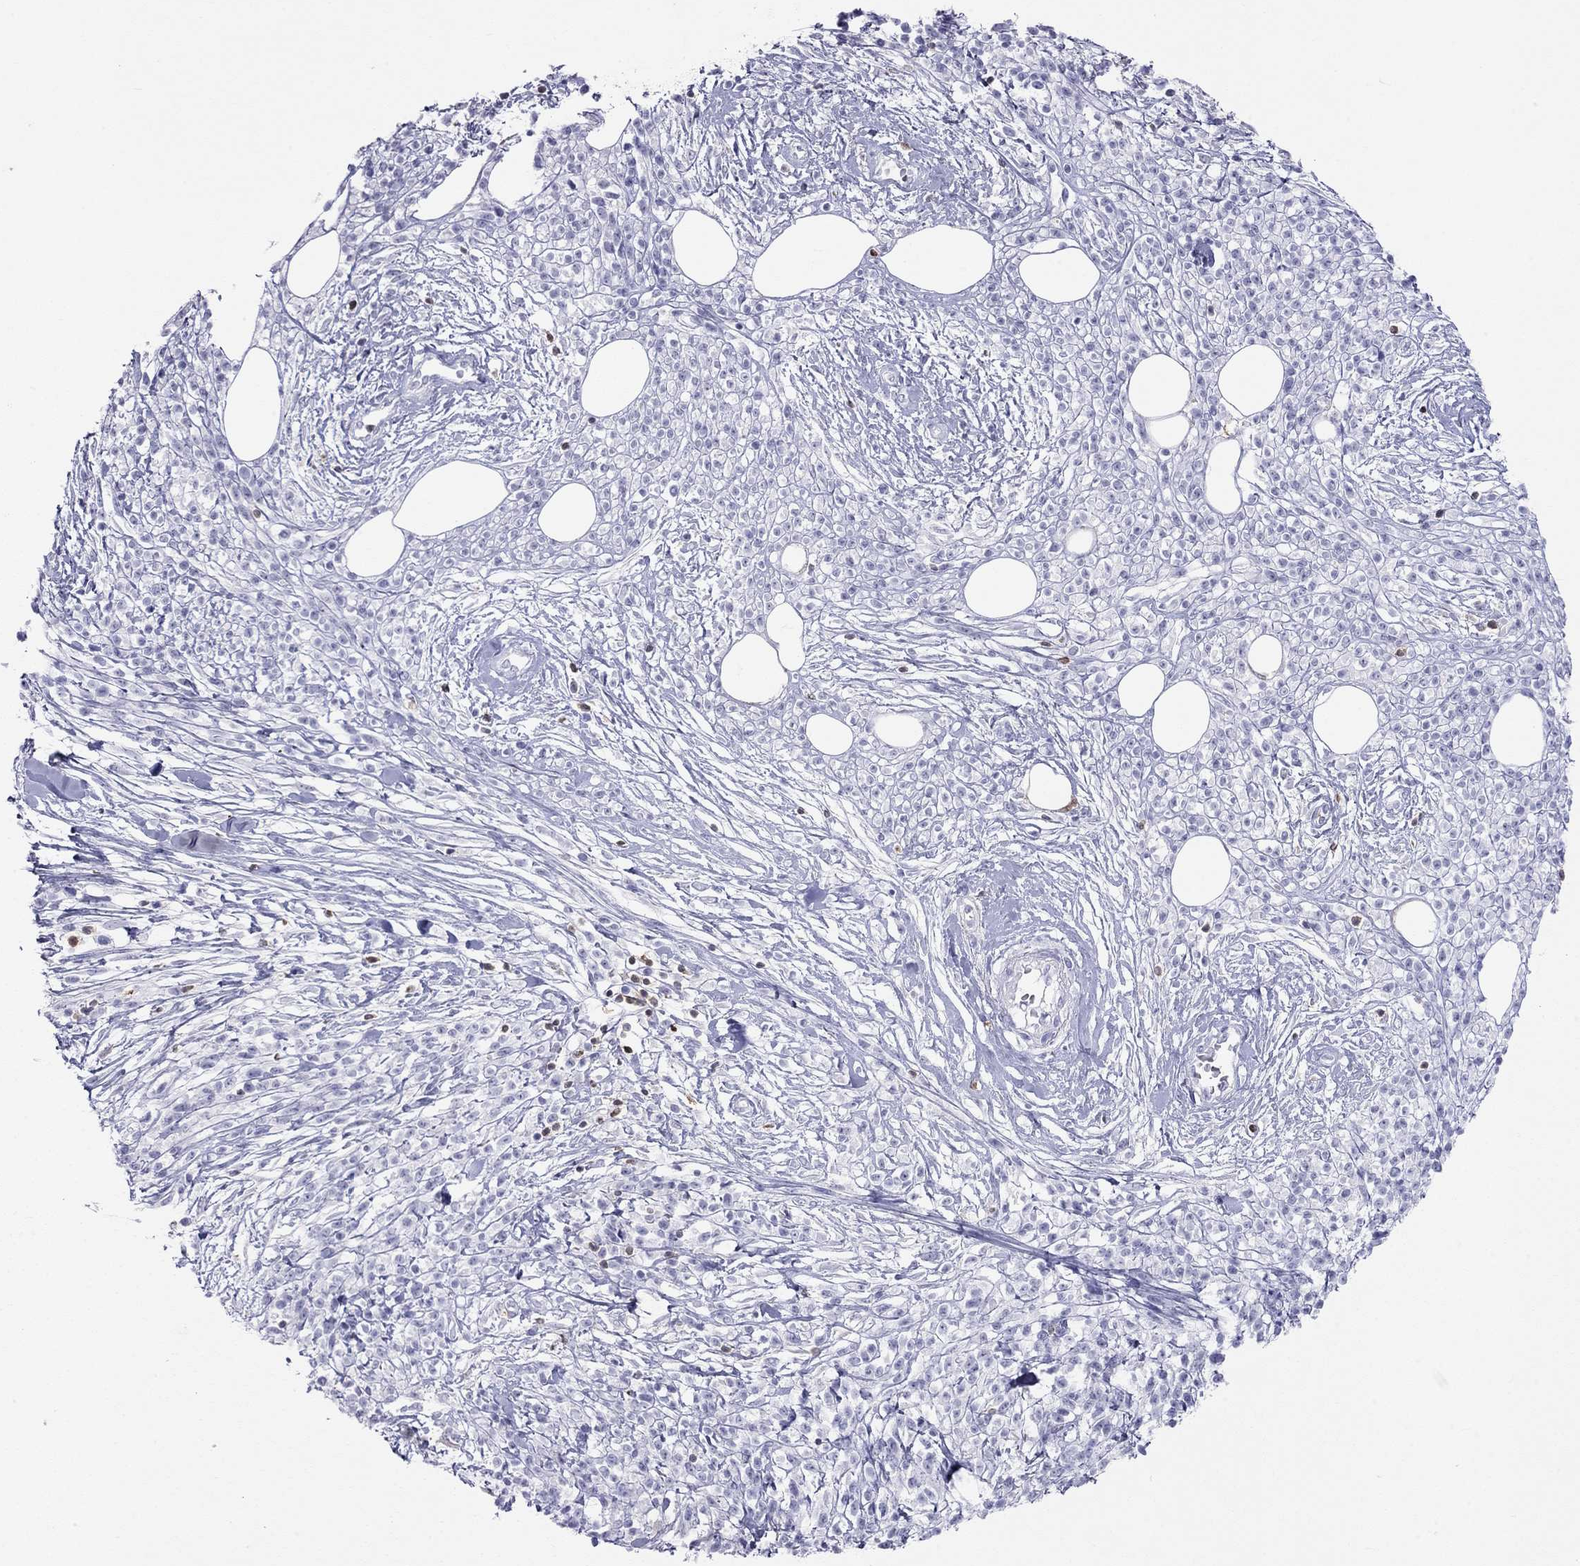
{"staining": {"intensity": "negative", "quantity": "none", "location": "none"}, "tissue": "melanoma", "cell_type": "Tumor cells", "image_type": "cancer", "snomed": [{"axis": "morphology", "description": "Malignant melanoma, NOS"}, {"axis": "topography", "description": "Skin"}, {"axis": "topography", "description": "Skin of trunk"}], "caption": "Human malignant melanoma stained for a protein using immunohistochemistry (IHC) exhibits no expression in tumor cells.", "gene": "SH2D2A", "patient": {"sex": "male", "age": 74}}